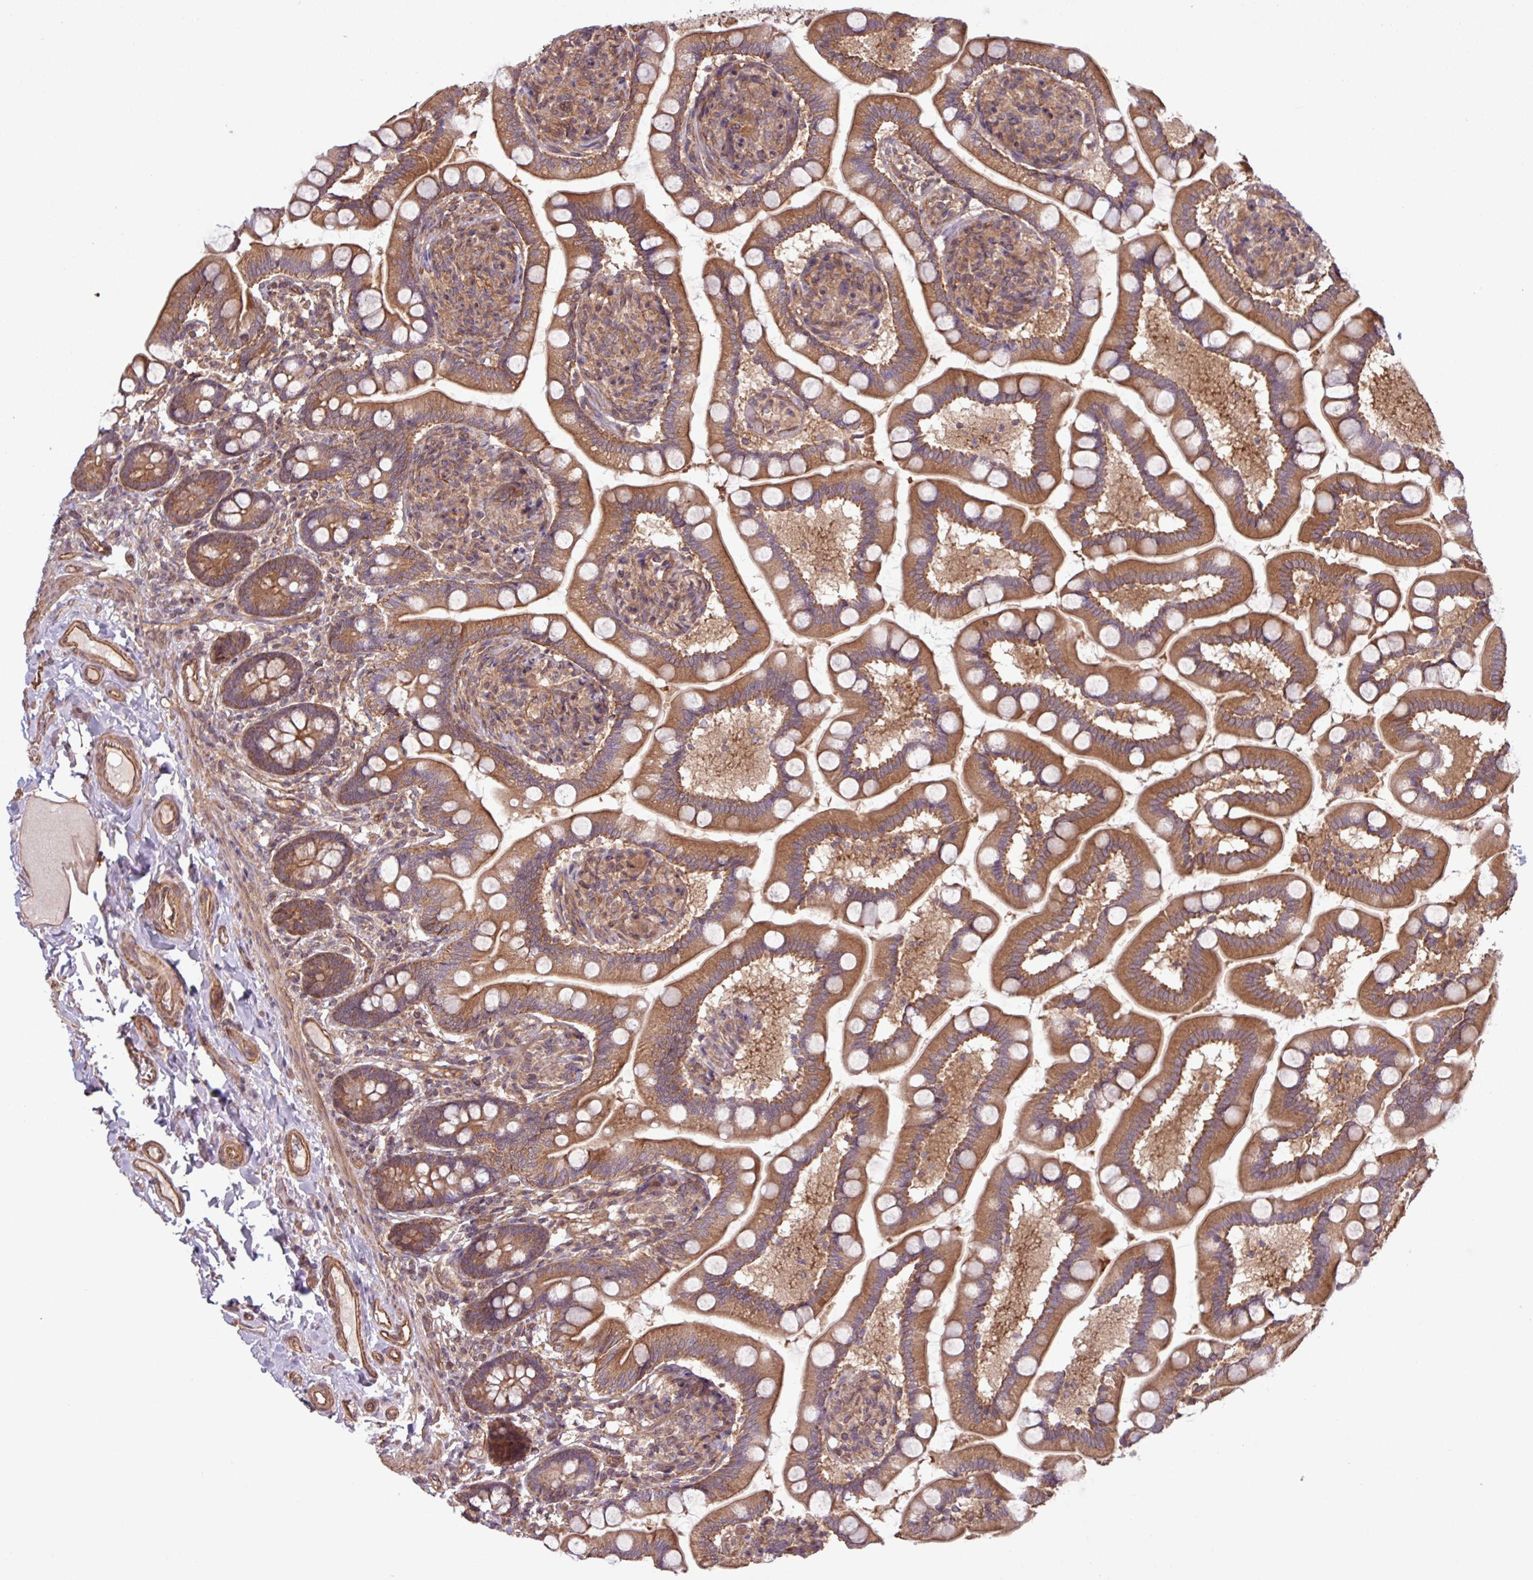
{"staining": {"intensity": "strong", "quantity": ">75%", "location": "cytoplasmic/membranous"}, "tissue": "small intestine", "cell_type": "Glandular cells", "image_type": "normal", "snomed": [{"axis": "morphology", "description": "Normal tissue, NOS"}, {"axis": "topography", "description": "Small intestine"}], "caption": "This is an image of IHC staining of normal small intestine, which shows strong staining in the cytoplasmic/membranous of glandular cells.", "gene": "TRABD2A", "patient": {"sex": "female", "age": 64}}